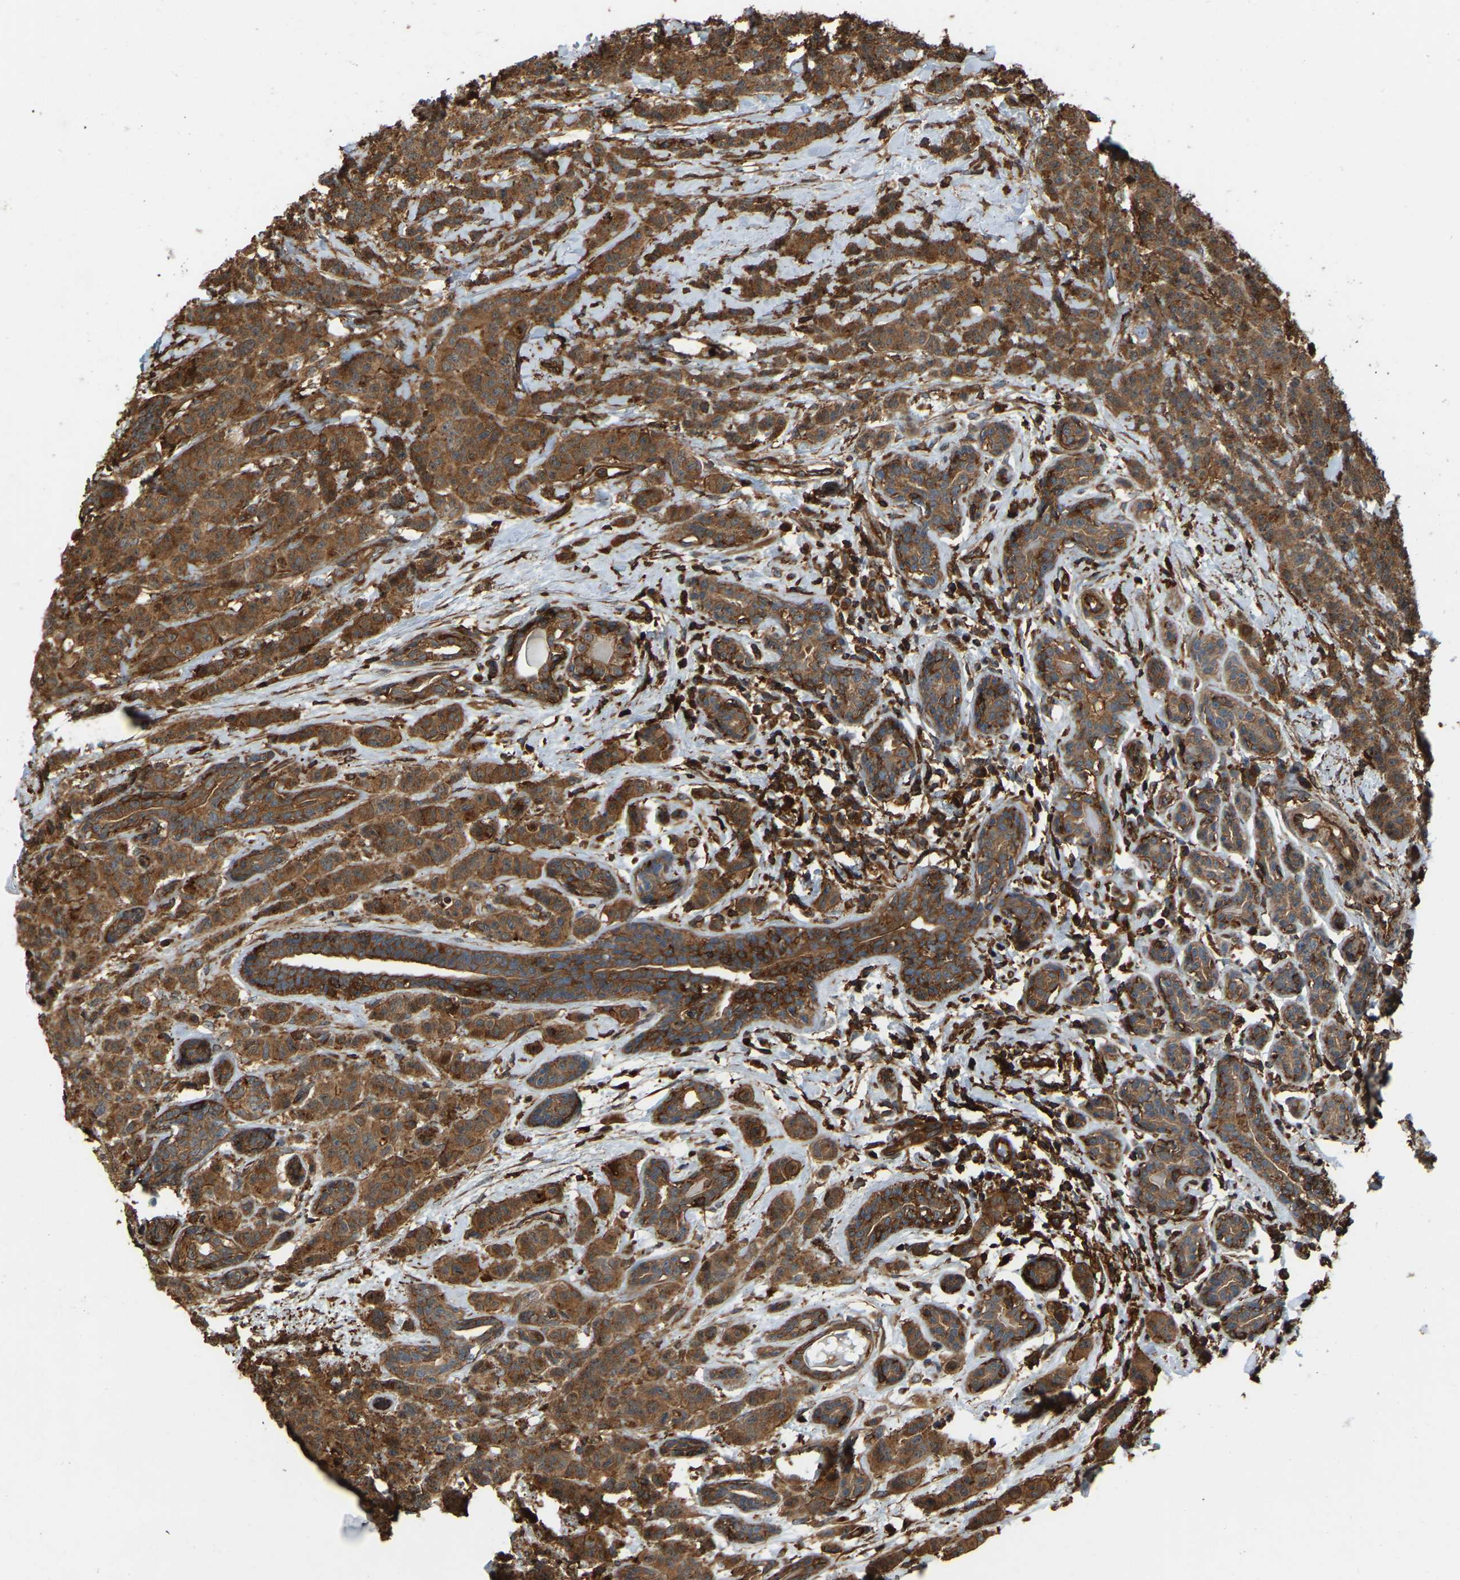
{"staining": {"intensity": "moderate", "quantity": ">75%", "location": "cytoplasmic/membranous"}, "tissue": "breast cancer", "cell_type": "Tumor cells", "image_type": "cancer", "snomed": [{"axis": "morphology", "description": "Normal tissue, NOS"}, {"axis": "morphology", "description": "Duct carcinoma"}, {"axis": "topography", "description": "Breast"}], "caption": "Tumor cells exhibit medium levels of moderate cytoplasmic/membranous staining in about >75% of cells in breast cancer.", "gene": "SAMD9L", "patient": {"sex": "female", "age": 40}}